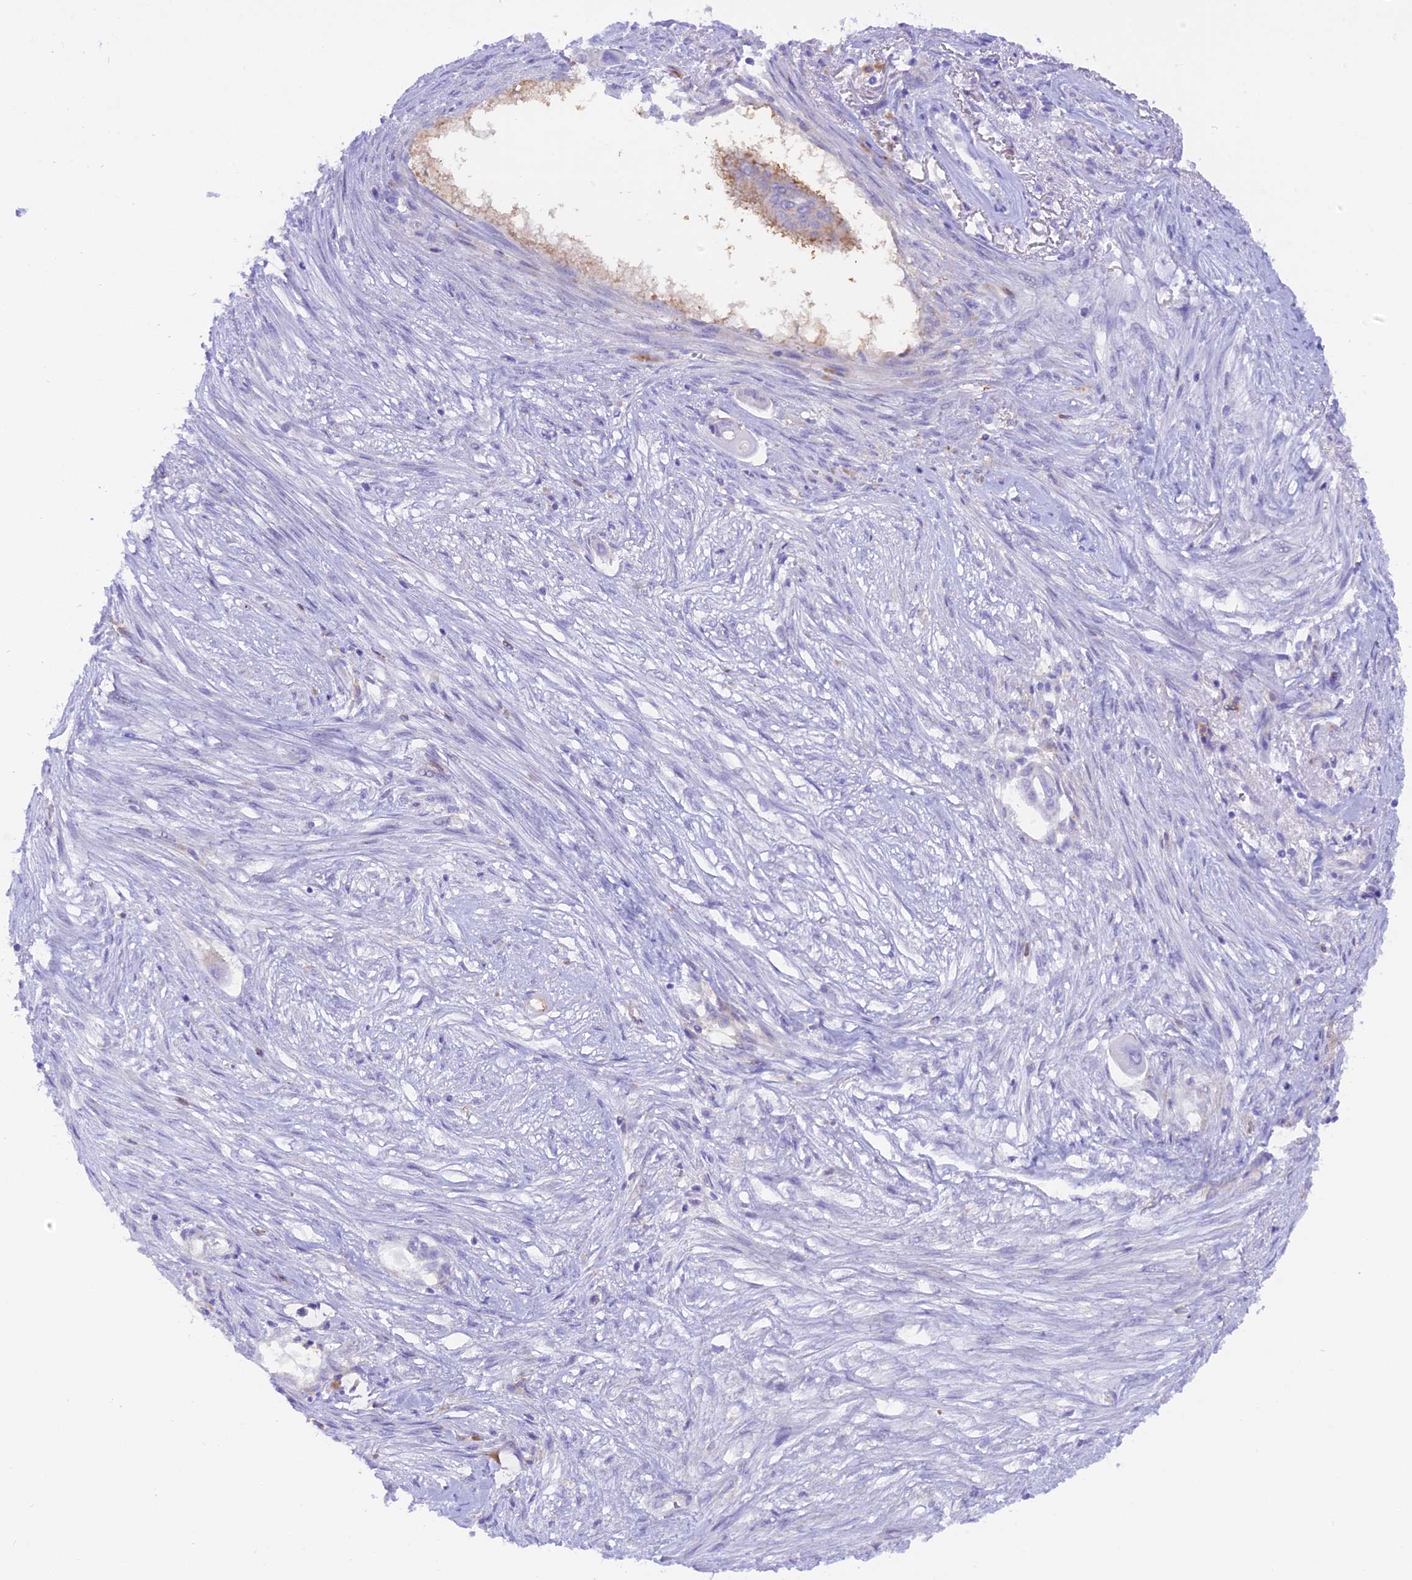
{"staining": {"intensity": "moderate", "quantity": "<25%", "location": "cytoplasmic/membranous"}, "tissue": "pancreatic cancer", "cell_type": "Tumor cells", "image_type": "cancer", "snomed": [{"axis": "morphology", "description": "Adenocarcinoma, NOS"}, {"axis": "topography", "description": "Pancreas"}], "caption": "This is an image of immunohistochemistry staining of adenocarcinoma (pancreatic), which shows moderate staining in the cytoplasmic/membranous of tumor cells.", "gene": "COL6A5", "patient": {"sex": "male", "age": 68}}